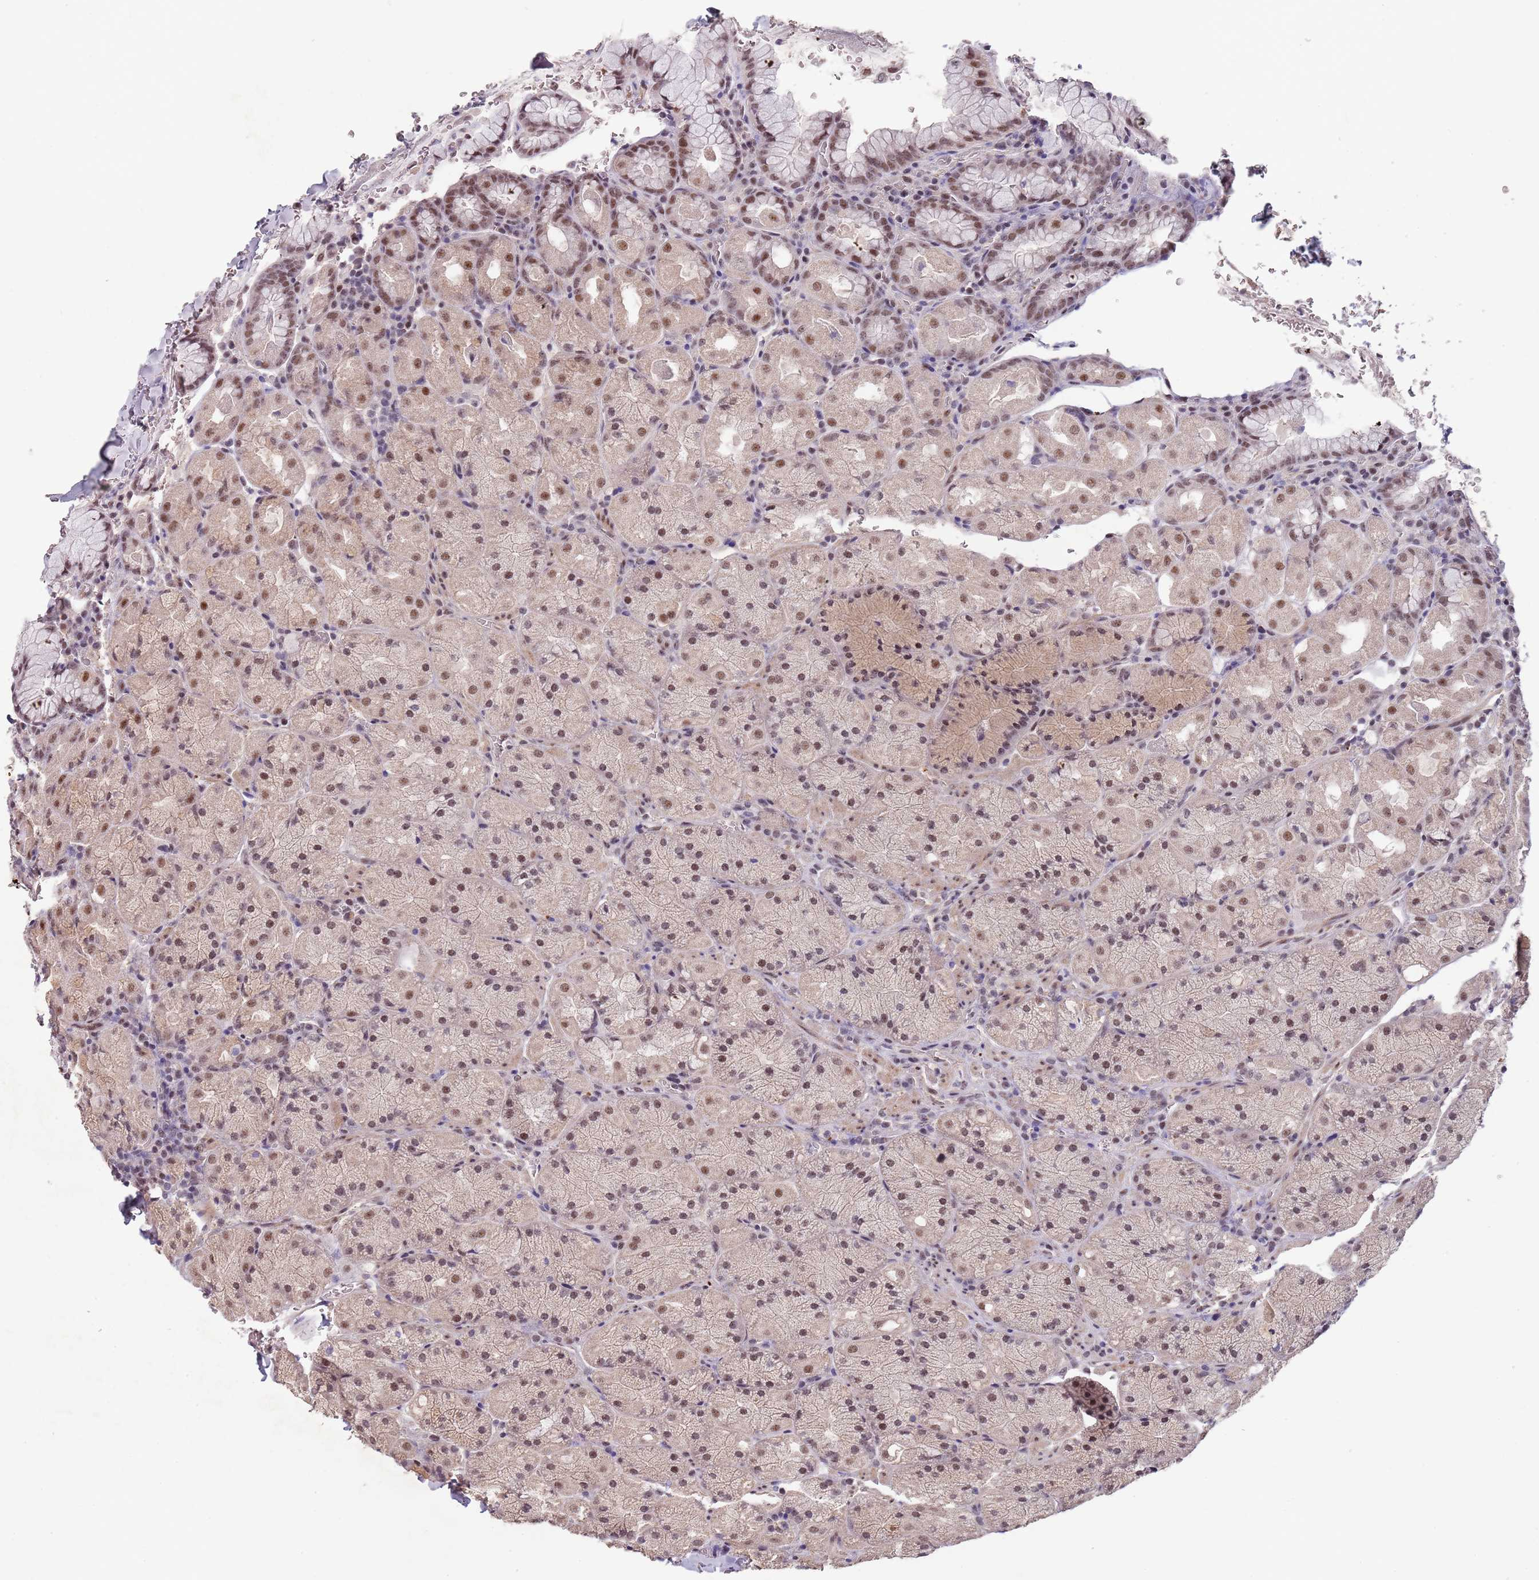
{"staining": {"intensity": "moderate", "quantity": ">75%", "location": "nuclear"}, "tissue": "stomach", "cell_type": "Glandular cells", "image_type": "normal", "snomed": [{"axis": "morphology", "description": "Normal tissue, NOS"}, {"axis": "topography", "description": "Stomach, upper"}, {"axis": "topography", "description": "Stomach, lower"}], "caption": "Immunohistochemistry (IHC) of normal stomach displays medium levels of moderate nuclear staining in approximately >75% of glandular cells. Using DAB (3,3'-diaminobenzidine) (brown) and hematoxylin (blue) stains, captured at high magnification using brightfield microscopy.", "gene": "CIZ1", "patient": {"sex": "male", "age": 80}}